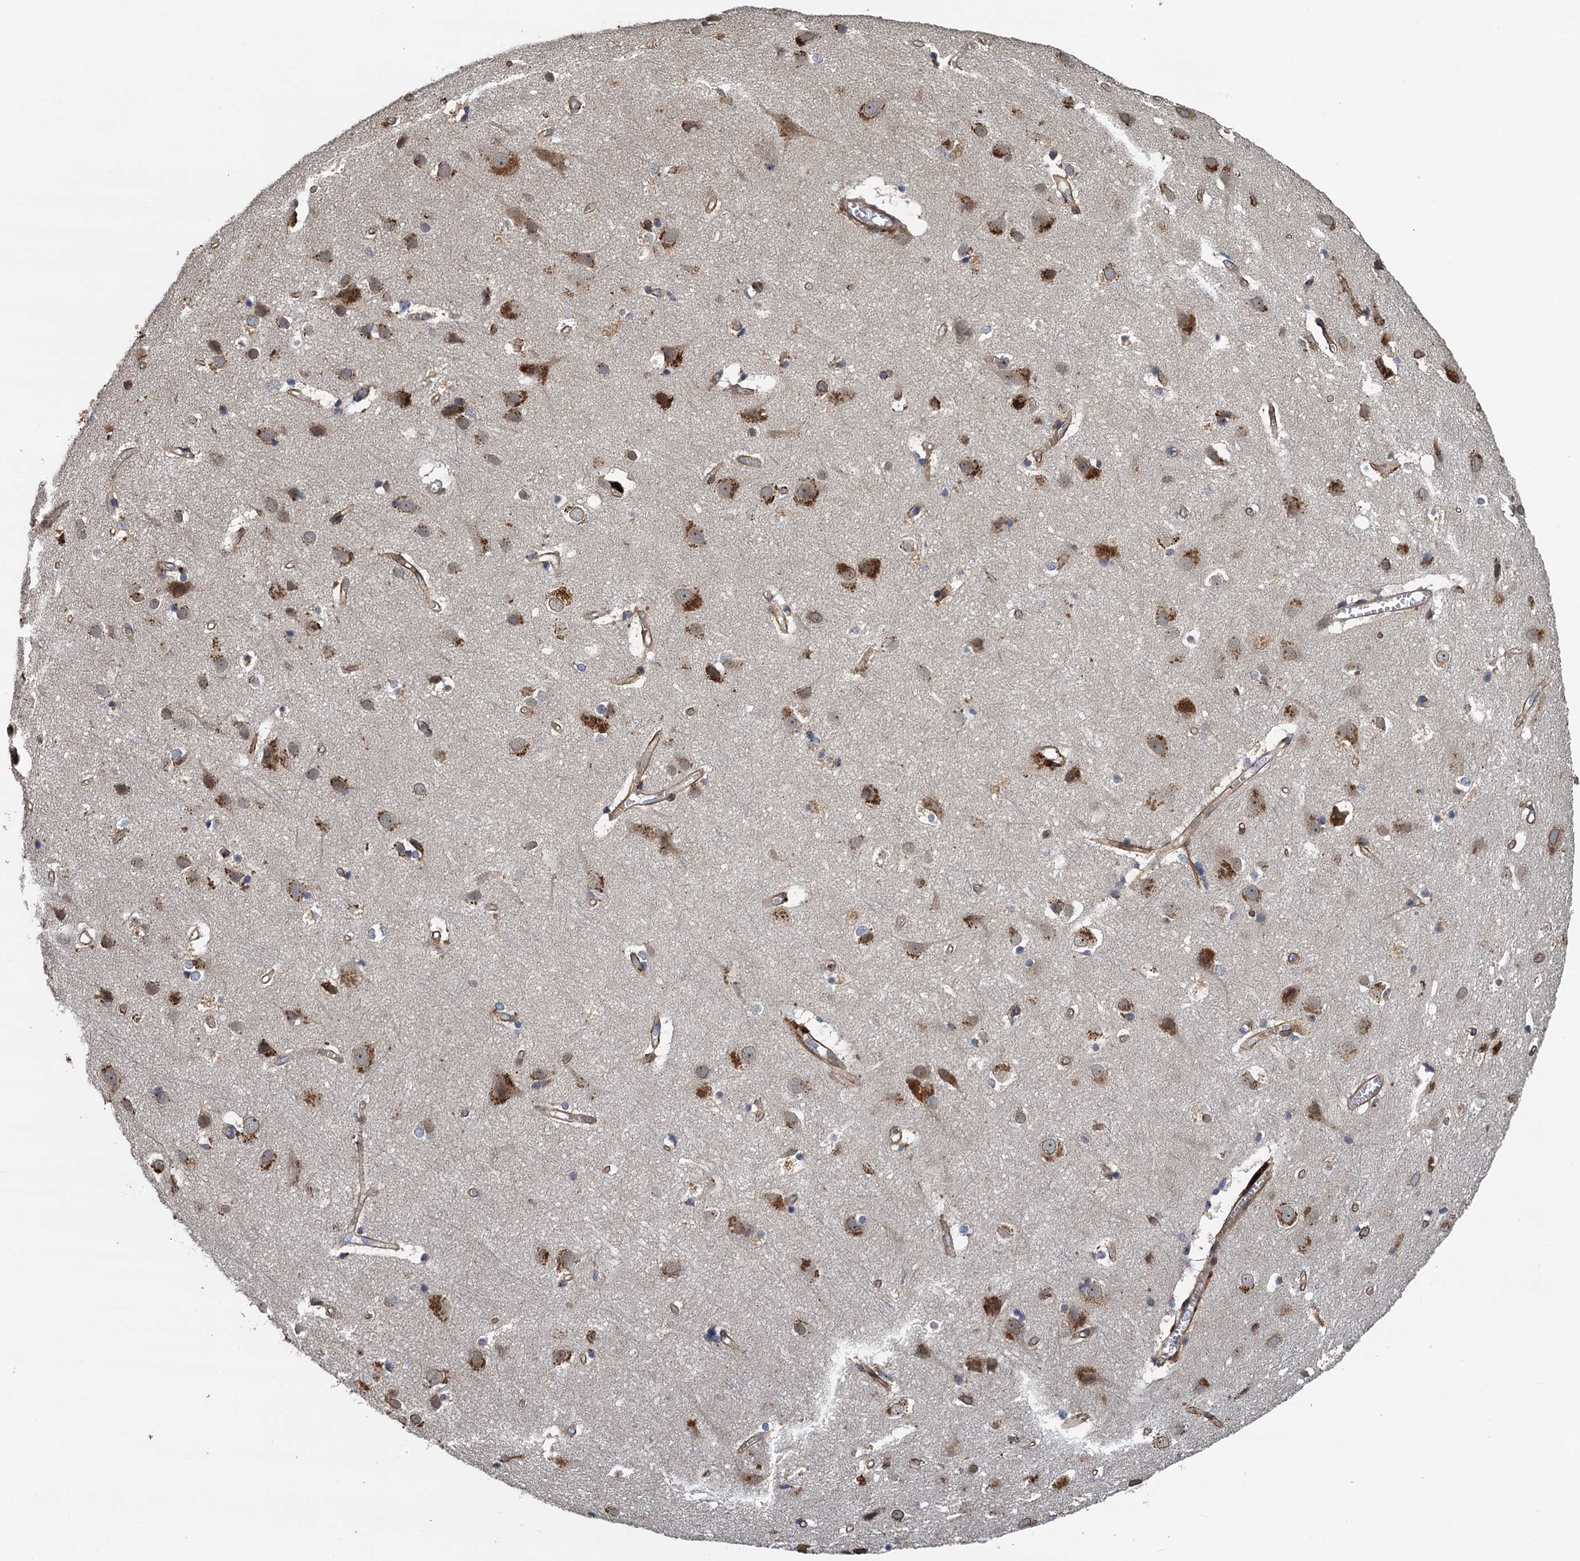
{"staining": {"intensity": "moderate", "quantity": ">75%", "location": "cytoplasmic/membranous"}, "tissue": "cerebral cortex", "cell_type": "Endothelial cells", "image_type": "normal", "snomed": [{"axis": "morphology", "description": "Normal tissue, NOS"}, {"axis": "topography", "description": "Cerebral cortex"}], "caption": "A high-resolution image shows immunohistochemistry staining of normal cerebral cortex, which shows moderate cytoplasmic/membranous positivity in approximately >75% of endothelial cells.", "gene": "AGRN", "patient": {"sex": "male", "age": 54}}